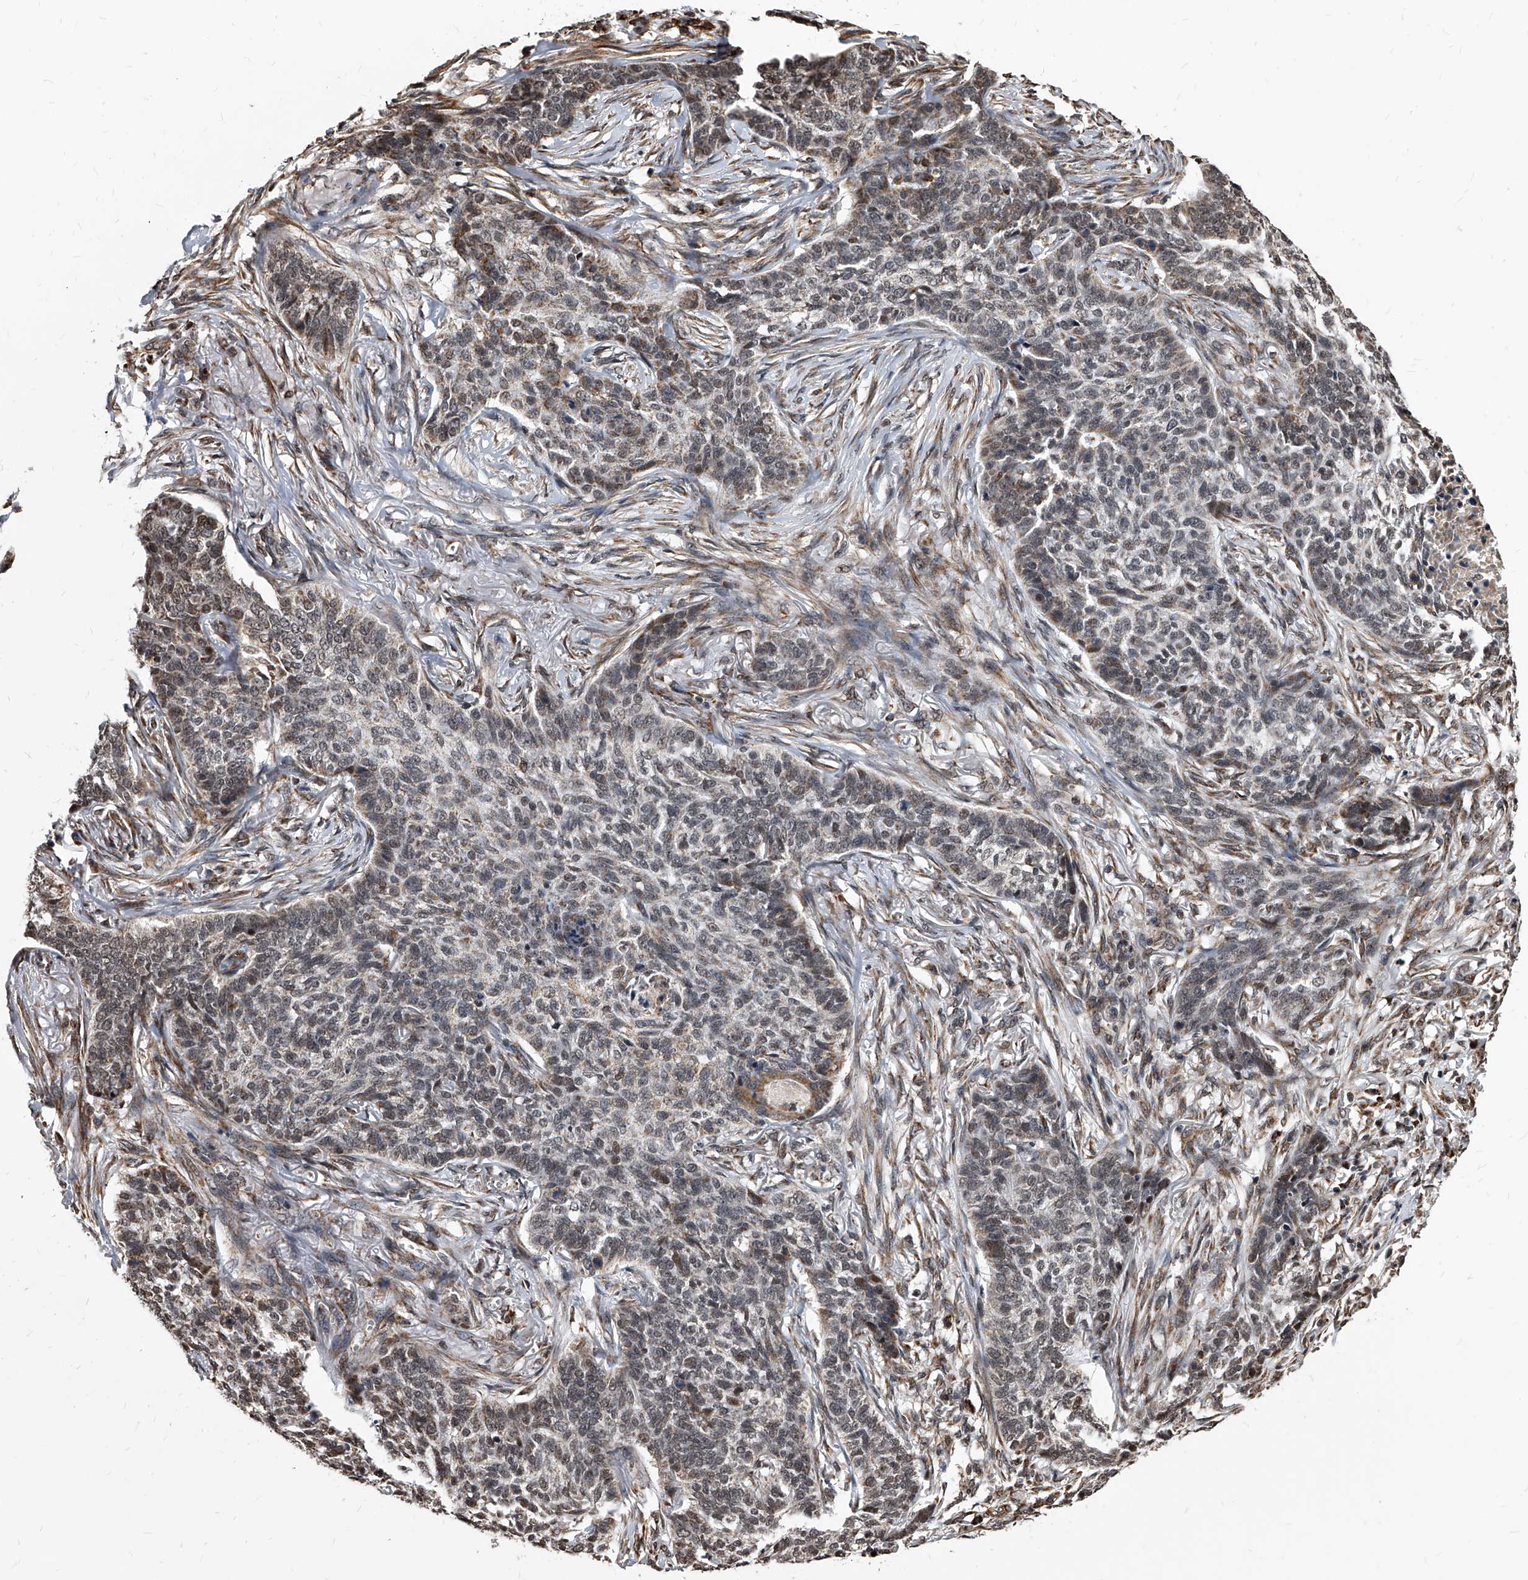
{"staining": {"intensity": "weak", "quantity": "<25%", "location": "cytoplasmic/membranous"}, "tissue": "skin cancer", "cell_type": "Tumor cells", "image_type": "cancer", "snomed": [{"axis": "morphology", "description": "Basal cell carcinoma"}, {"axis": "topography", "description": "Skin"}], "caption": "Immunohistochemical staining of human skin cancer shows no significant staining in tumor cells.", "gene": "DUSP22", "patient": {"sex": "male", "age": 85}}